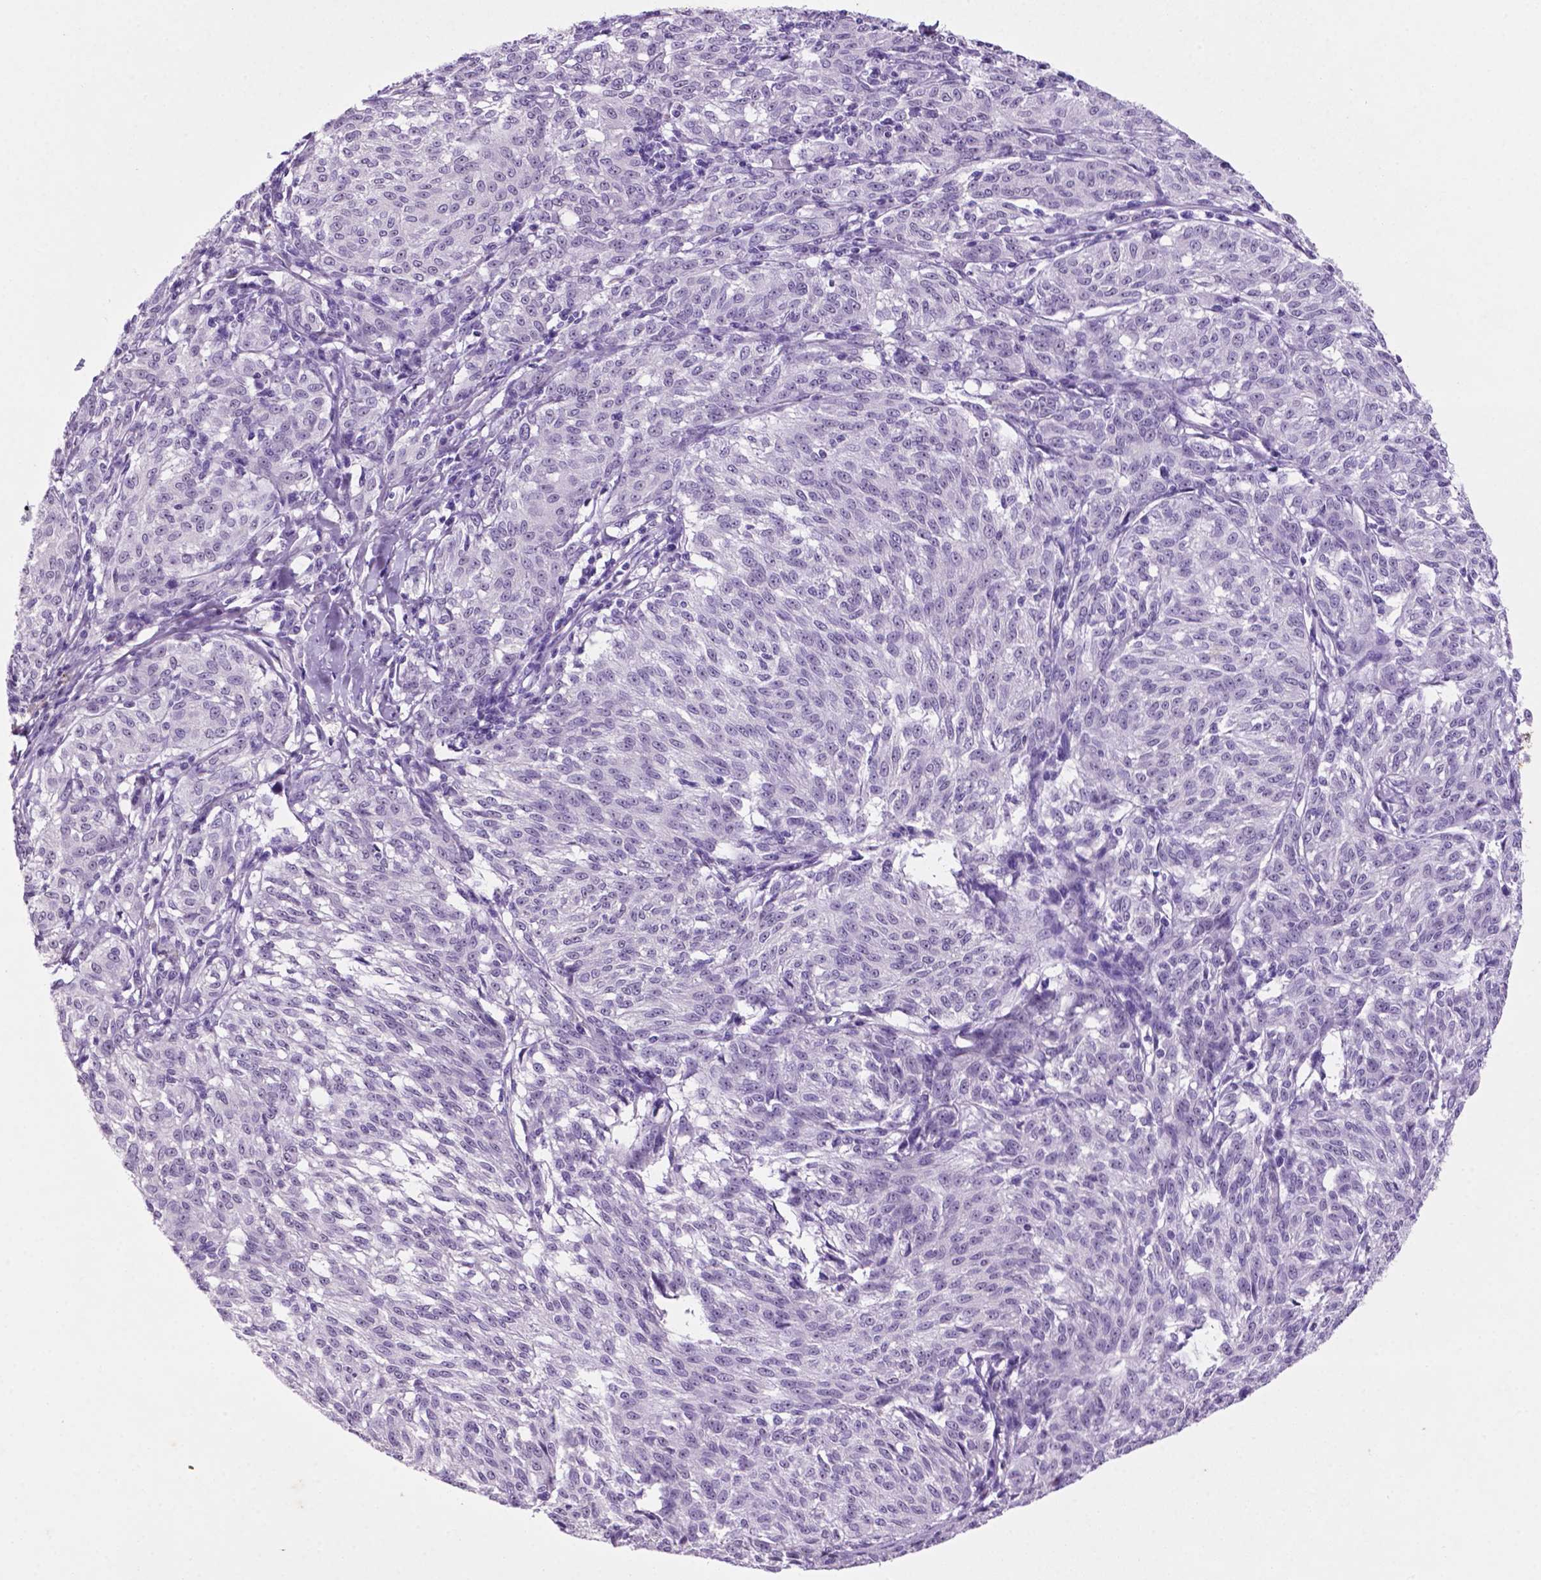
{"staining": {"intensity": "negative", "quantity": "none", "location": "none"}, "tissue": "melanoma", "cell_type": "Tumor cells", "image_type": "cancer", "snomed": [{"axis": "morphology", "description": "Malignant melanoma, NOS"}, {"axis": "topography", "description": "Skin"}], "caption": "Micrograph shows no protein expression in tumor cells of melanoma tissue.", "gene": "C18orf21", "patient": {"sex": "female", "age": 72}}